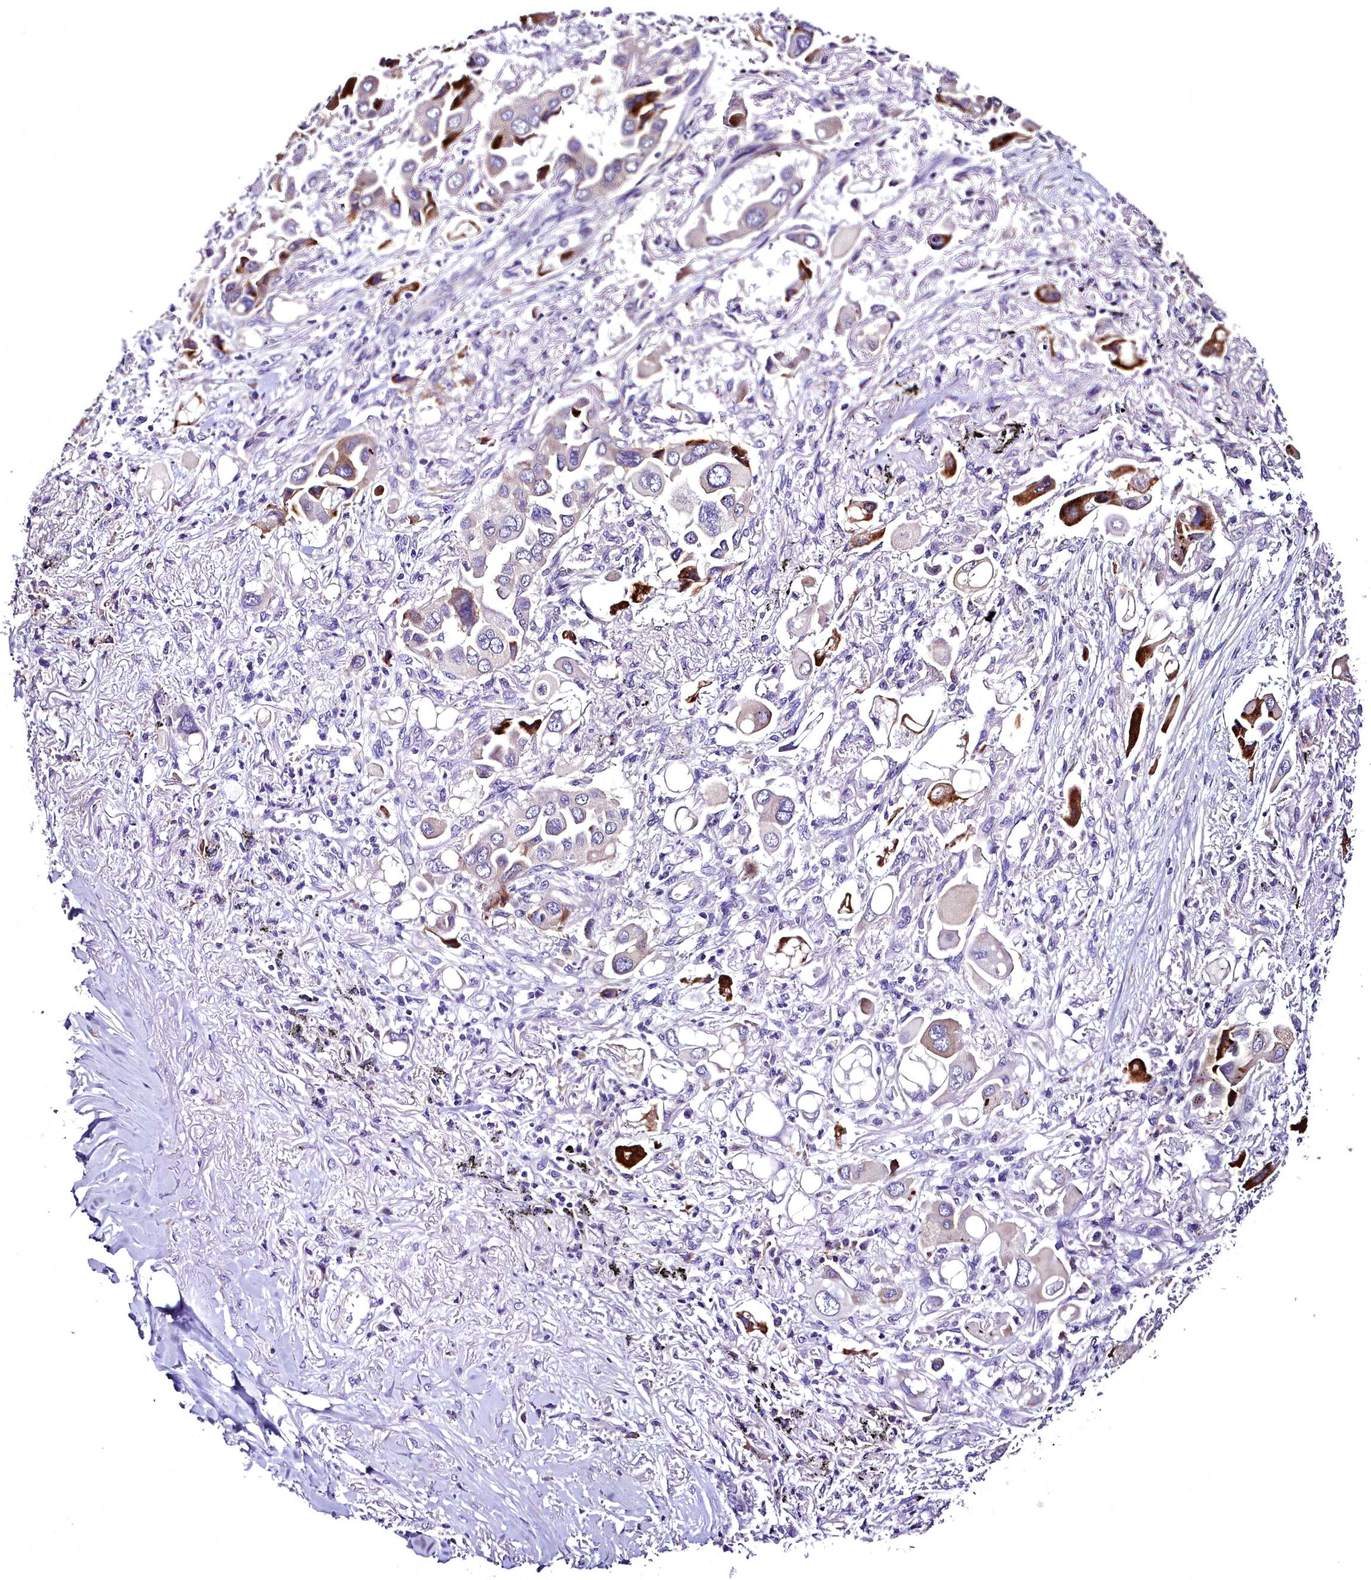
{"staining": {"intensity": "strong", "quantity": "<25%", "location": "cytoplasmic/membranous"}, "tissue": "lung cancer", "cell_type": "Tumor cells", "image_type": "cancer", "snomed": [{"axis": "morphology", "description": "Adenocarcinoma, NOS"}, {"axis": "topography", "description": "Lung"}], "caption": "Brown immunohistochemical staining in human lung cancer exhibits strong cytoplasmic/membranous positivity in approximately <25% of tumor cells.", "gene": "MS4A18", "patient": {"sex": "female", "age": 76}}